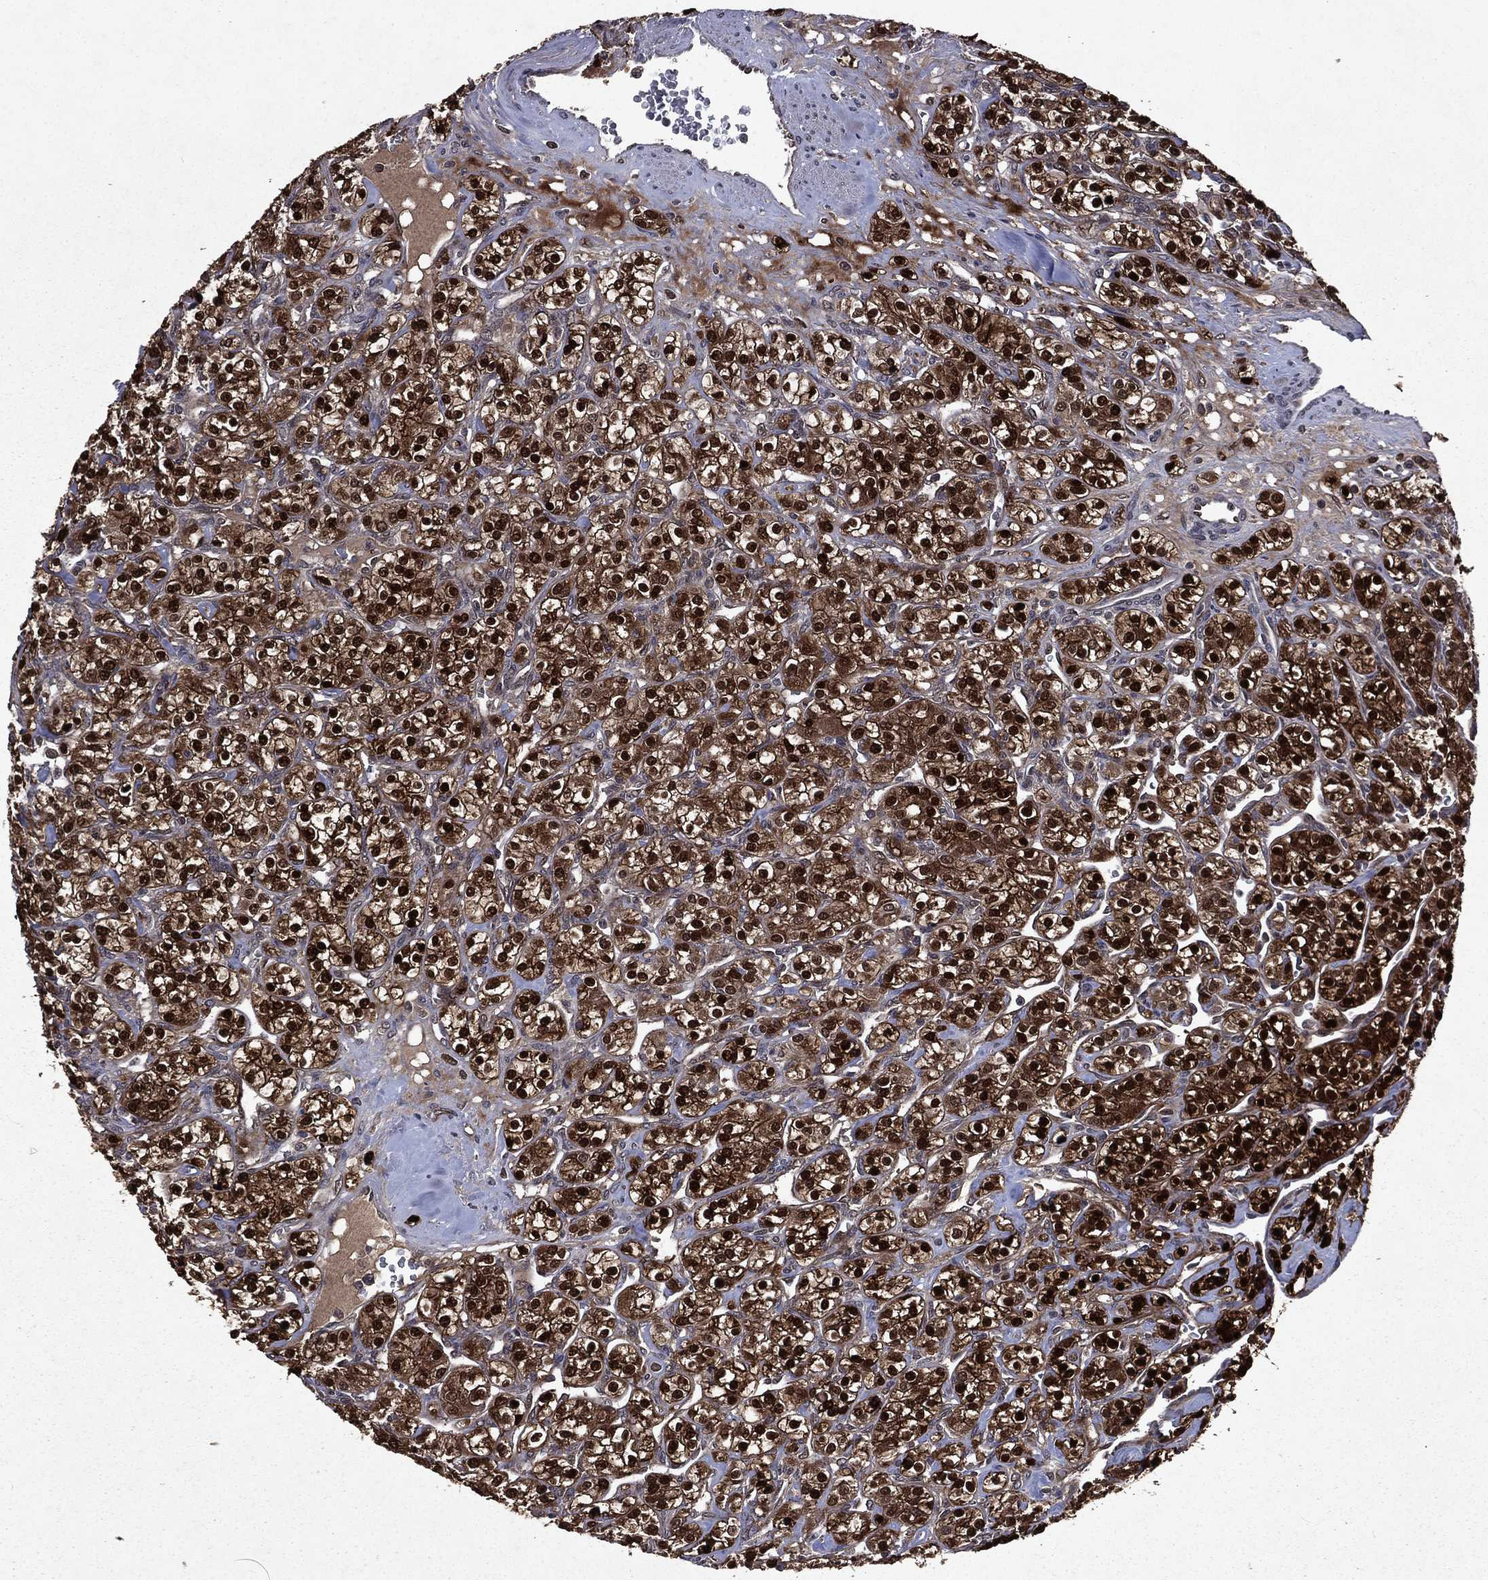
{"staining": {"intensity": "strong", "quantity": ">75%", "location": "cytoplasmic/membranous,nuclear"}, "tissue": "renal cancer", "cell_type": "Tumor cells", "image_type": "cancer", "snomed": [{"axis": "morphology", "description": "Adenocarcinoma, NOS"}, {"axis": "topography", "description": "Kidney"}], "caption": "Renal adenocarcinoma stained with a brown dye displays strong cytoplasmic/membranous and nuclear positive staining in about >75% of tumor cells.", "gene": "FGD1", "patient": {"sex": "male", "age": 77}}